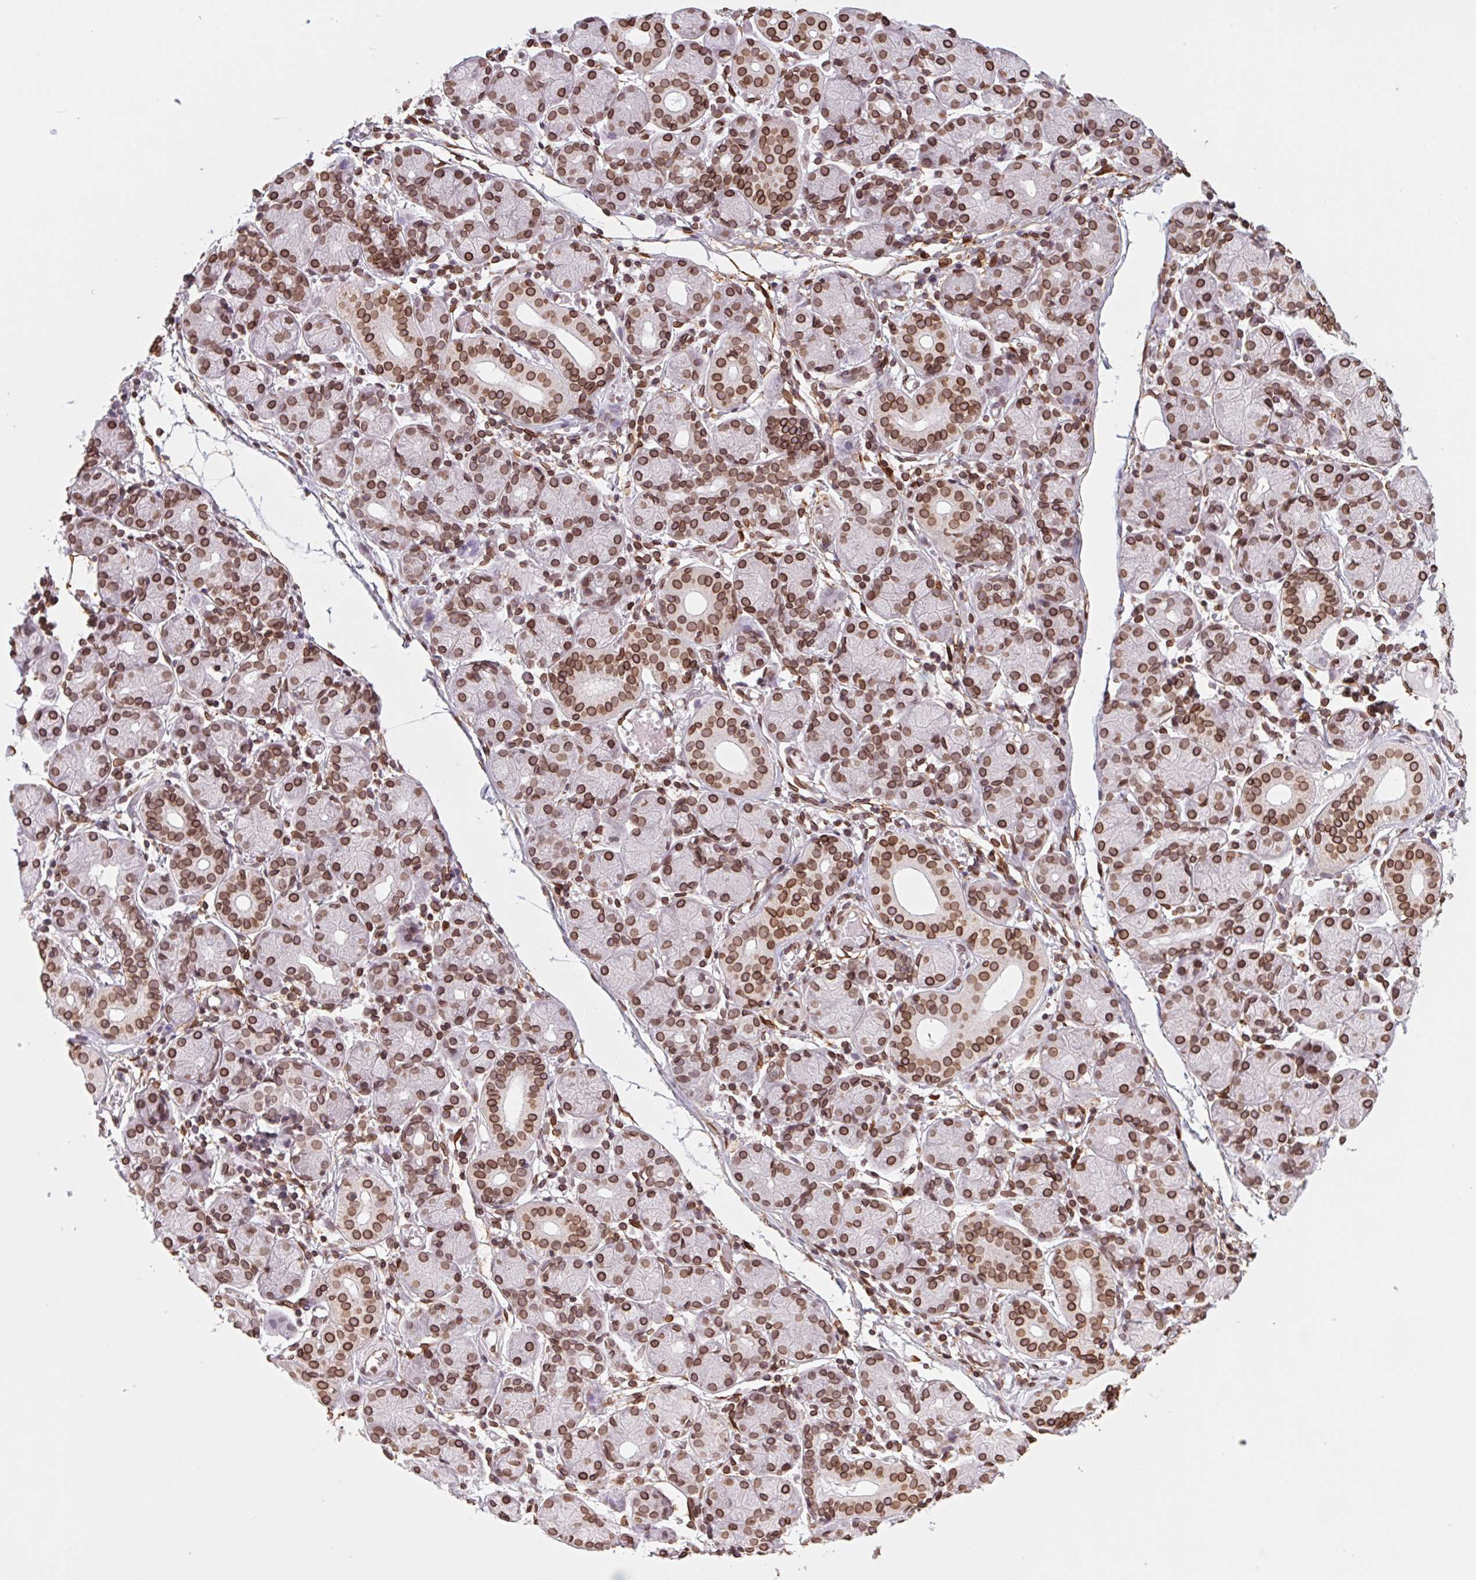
{"staining": {"intensity": "strong", "quantity": ">75%", "location": "cytoplasmic/membranous,nuclear"}, "tissue": "salivary gland", "cell_type": "Glandular cells", "image_type": "normal", "snomed": [{"axis": "morphology", "description": "Normal tissue, NOS"}, {"axis": "topography", "description": "Salivary gland"}], "caption": "Immunohistochemistry (DAB) staining of unremarkable human salivary gland reveals strong cytoplasmic/membranous,nuclear protein positivity in about >75% of glandular cells. (DAB (3,3'-diaminobenzidine) IHC with brightfield microscopy, high magnification).", "gene": "LMNB2", "patient": {"sex": "female", "age": 24}}